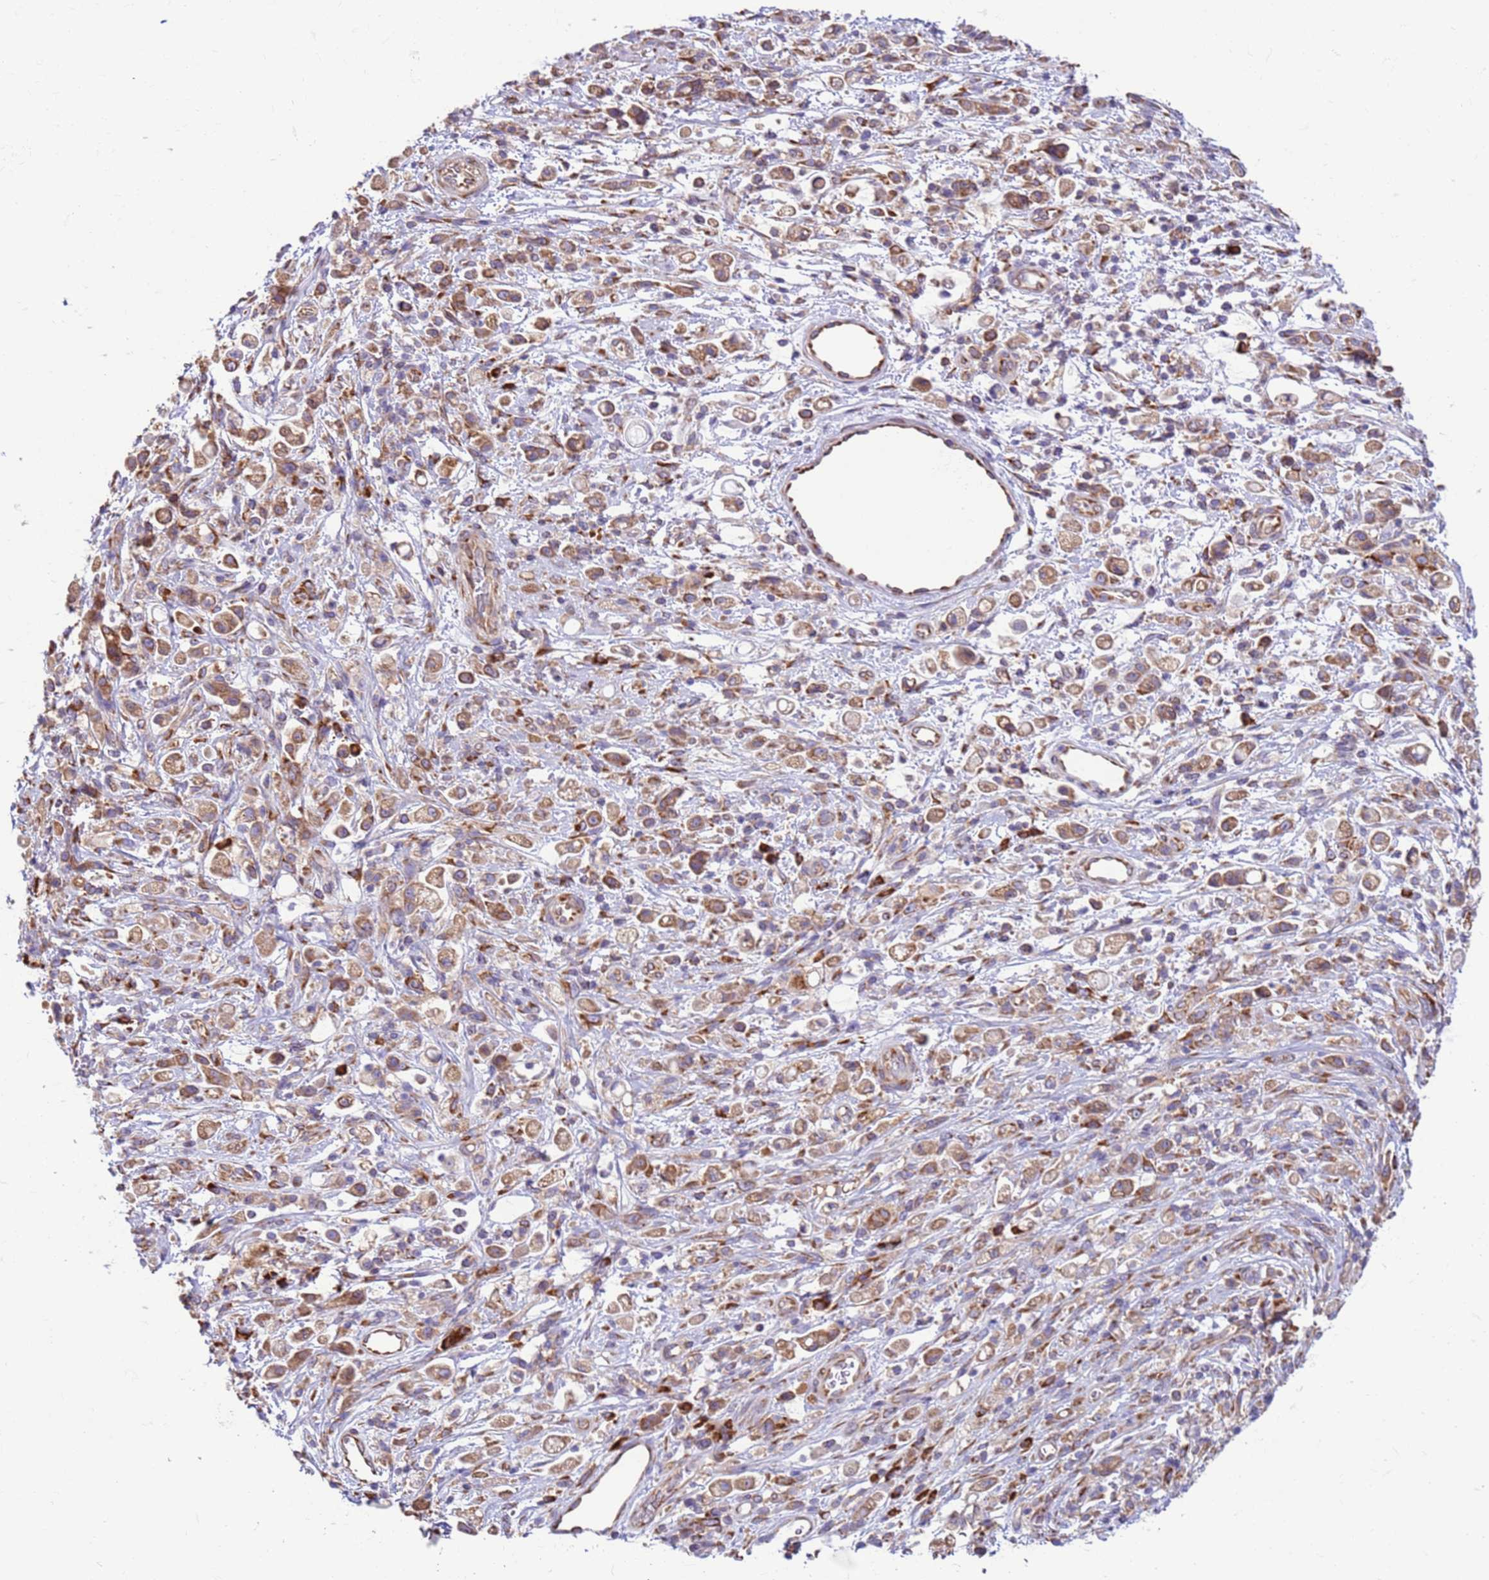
{"staining": {"intensity": "moderate", "quantity": ">75%", "location": "cytoplasmic/membranous"}, "tissue": "stomach cancer", "cell_type": "Tumor cells", "image_type": "cancer", "snomed": [{"axis": "morphology", "description": "Adenocarcinoma, NOS"}, {"axis": "topography", "description": "Stomach"}], "caption": "IHC micrograph of adenocarcinoma (stomach) stained for a protein (brown), which reveals medium levels of moderate cytoplasmic/membranous expression in approximately >75% of tumor cells.", "gene": "VARS1", "patient": {"sex": "female", "age": 60}}